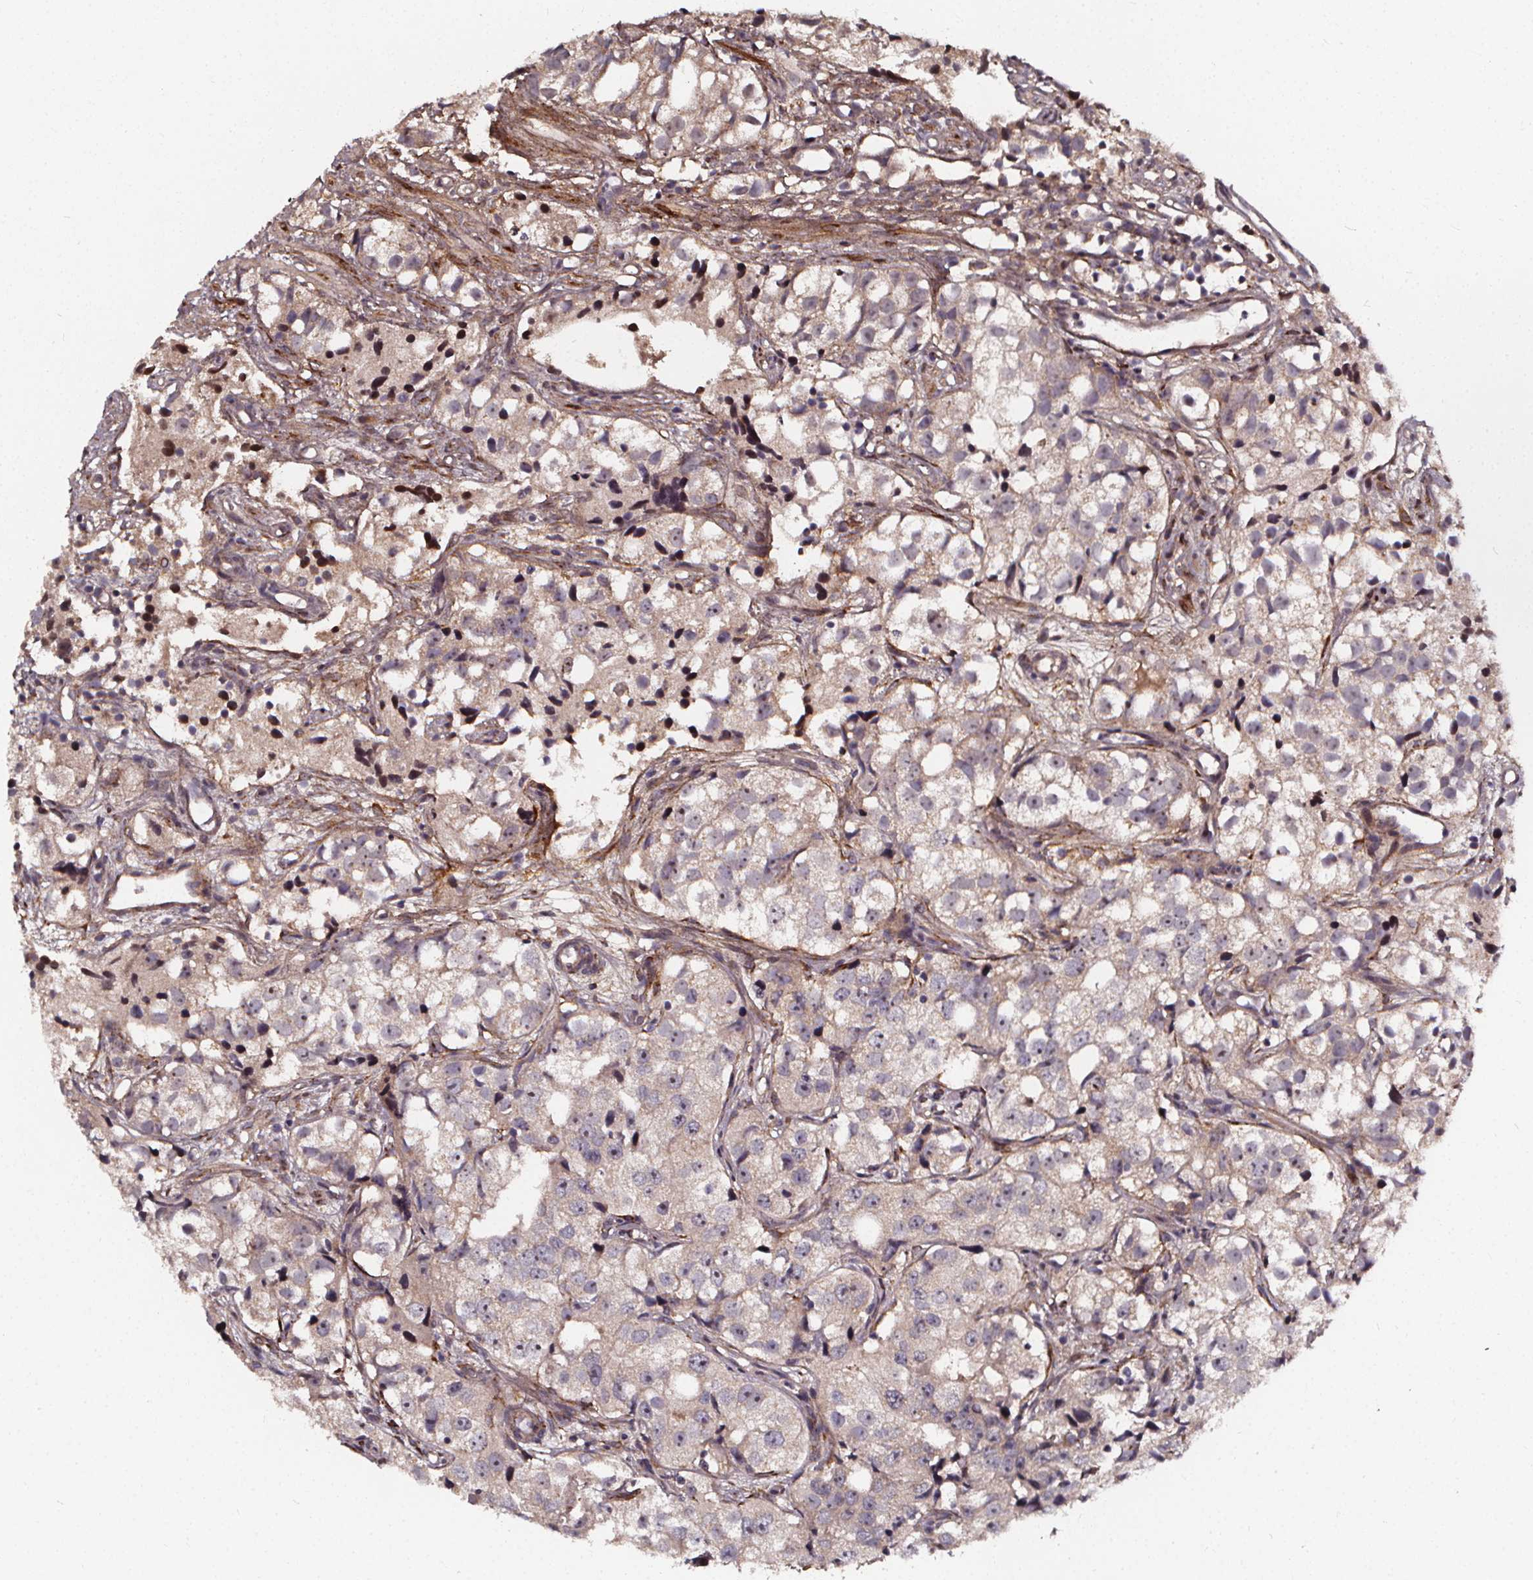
{"staining": {"intensity": "moderate", "quantity": ">75%", "location": "cytoplasmic/membranous,nuclear"}, "tissue": "prostate cancer", "cell_type": "Tumor cells", "image_type": "cancer", "snomed": [{"axis": "morphology", "description": "Adenocarcinoma, High grade"}, {"axis": "topography", "description": "Prostate"}], "caption": "Protein expression by immunohistochemistry (IHC) shows moderate cytoplasmic/membranous and nuclear positivity in approximately >75% of tumor cells in prostate cancer (high-grade adenocarcinoma).", "gene": "AEBP1", "patient": {"sex": "male", "age": 68}}